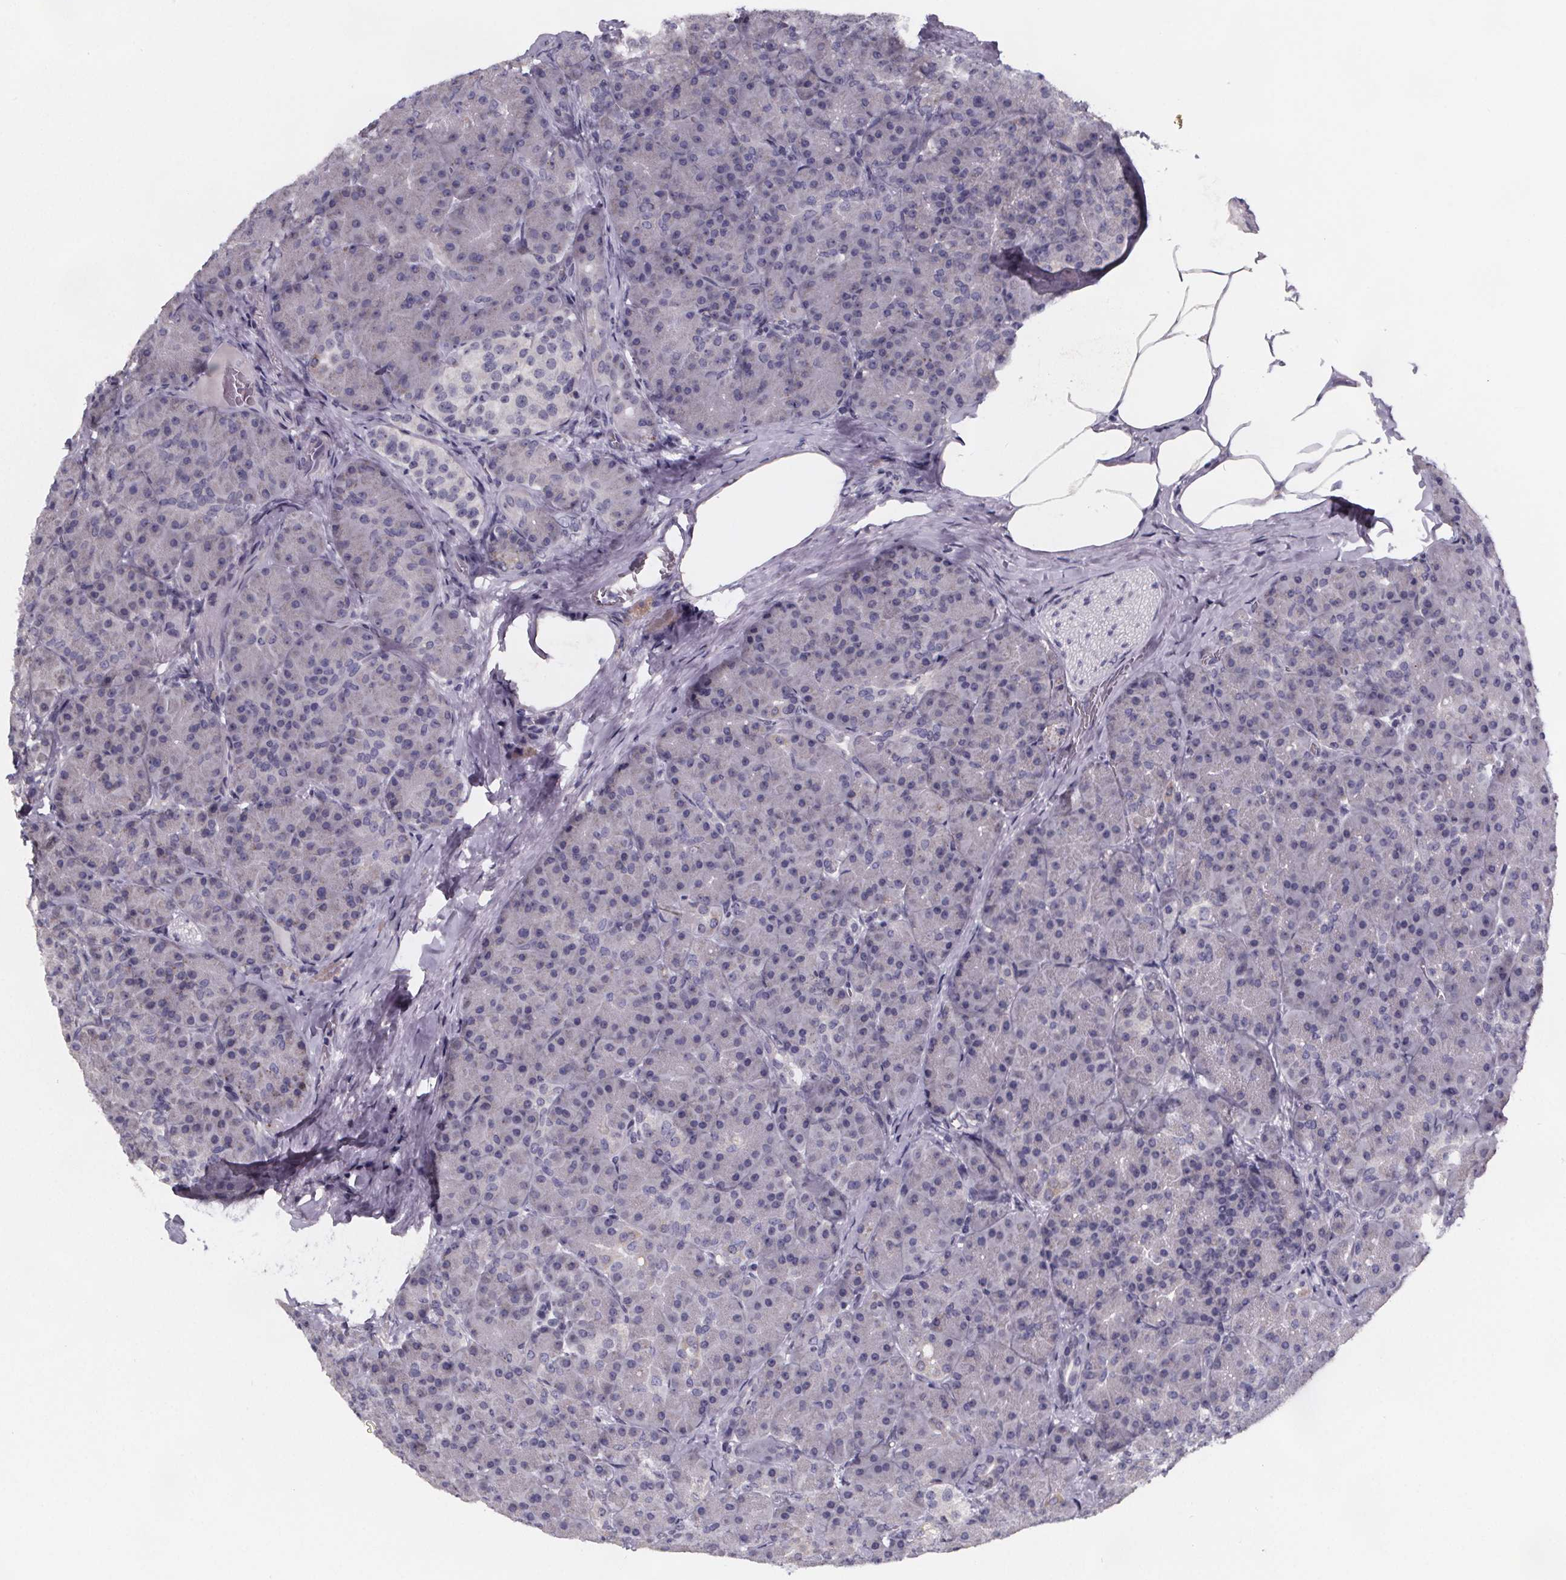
{"staining": {"intensity": "negative", "quantity": "none", "location": "none"}, "tissue": "pancreas", "cell_type": "Exocrine glandular cells", "image_type": "normal", "snomed": [{"axis": "morphology", "description": "Normal tissue, NOS"}, {"axis": "topography", "description": "Pancreas"}], "caption": "Immunohistochemistry (IHC) of normal pancreas demonstrates no staining in exocrine glandular cells. (Brightfield microscopy of DAB immunohistochemistry at high magnification).", "gene": "PAH", "patient": {"sex": "male", "age": 57}}